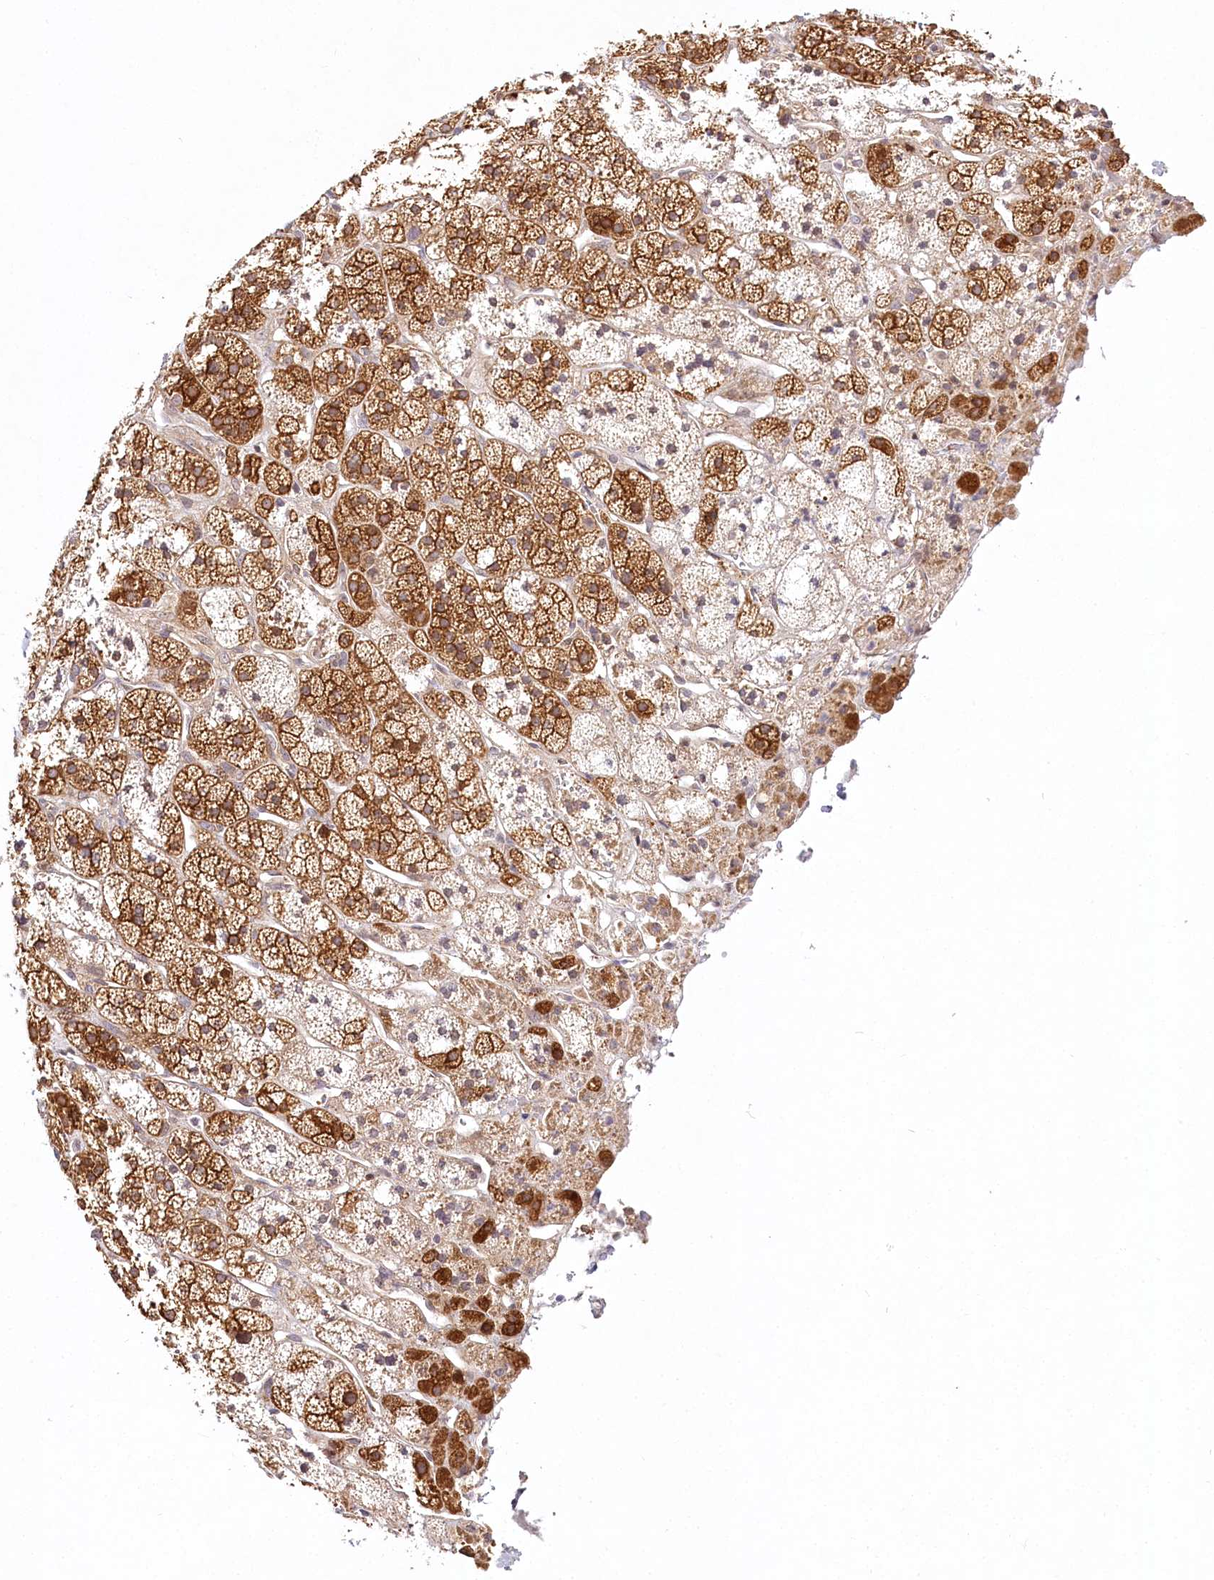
{"staining": {"intensity": "strong", "quantity": ">75%", "location": "cytoplasmic/membranous"}, "tissue": "adrenal gland", "cell_type": "Glandular cells", "image_type": "normal", "snomed": [{"axis": "morphology", "description": "Normal tissue, NOS"}, {"axis": "topography", "description": "Adrenal gland"}], "caption": "Protein expression analysis of benign human adrenal gland reveals strong cytoplasmic/membranous staining in approximately >75% of glandular cells.", "gene": "INPP4B", "patient": {"sex": "male", "age": 56}}